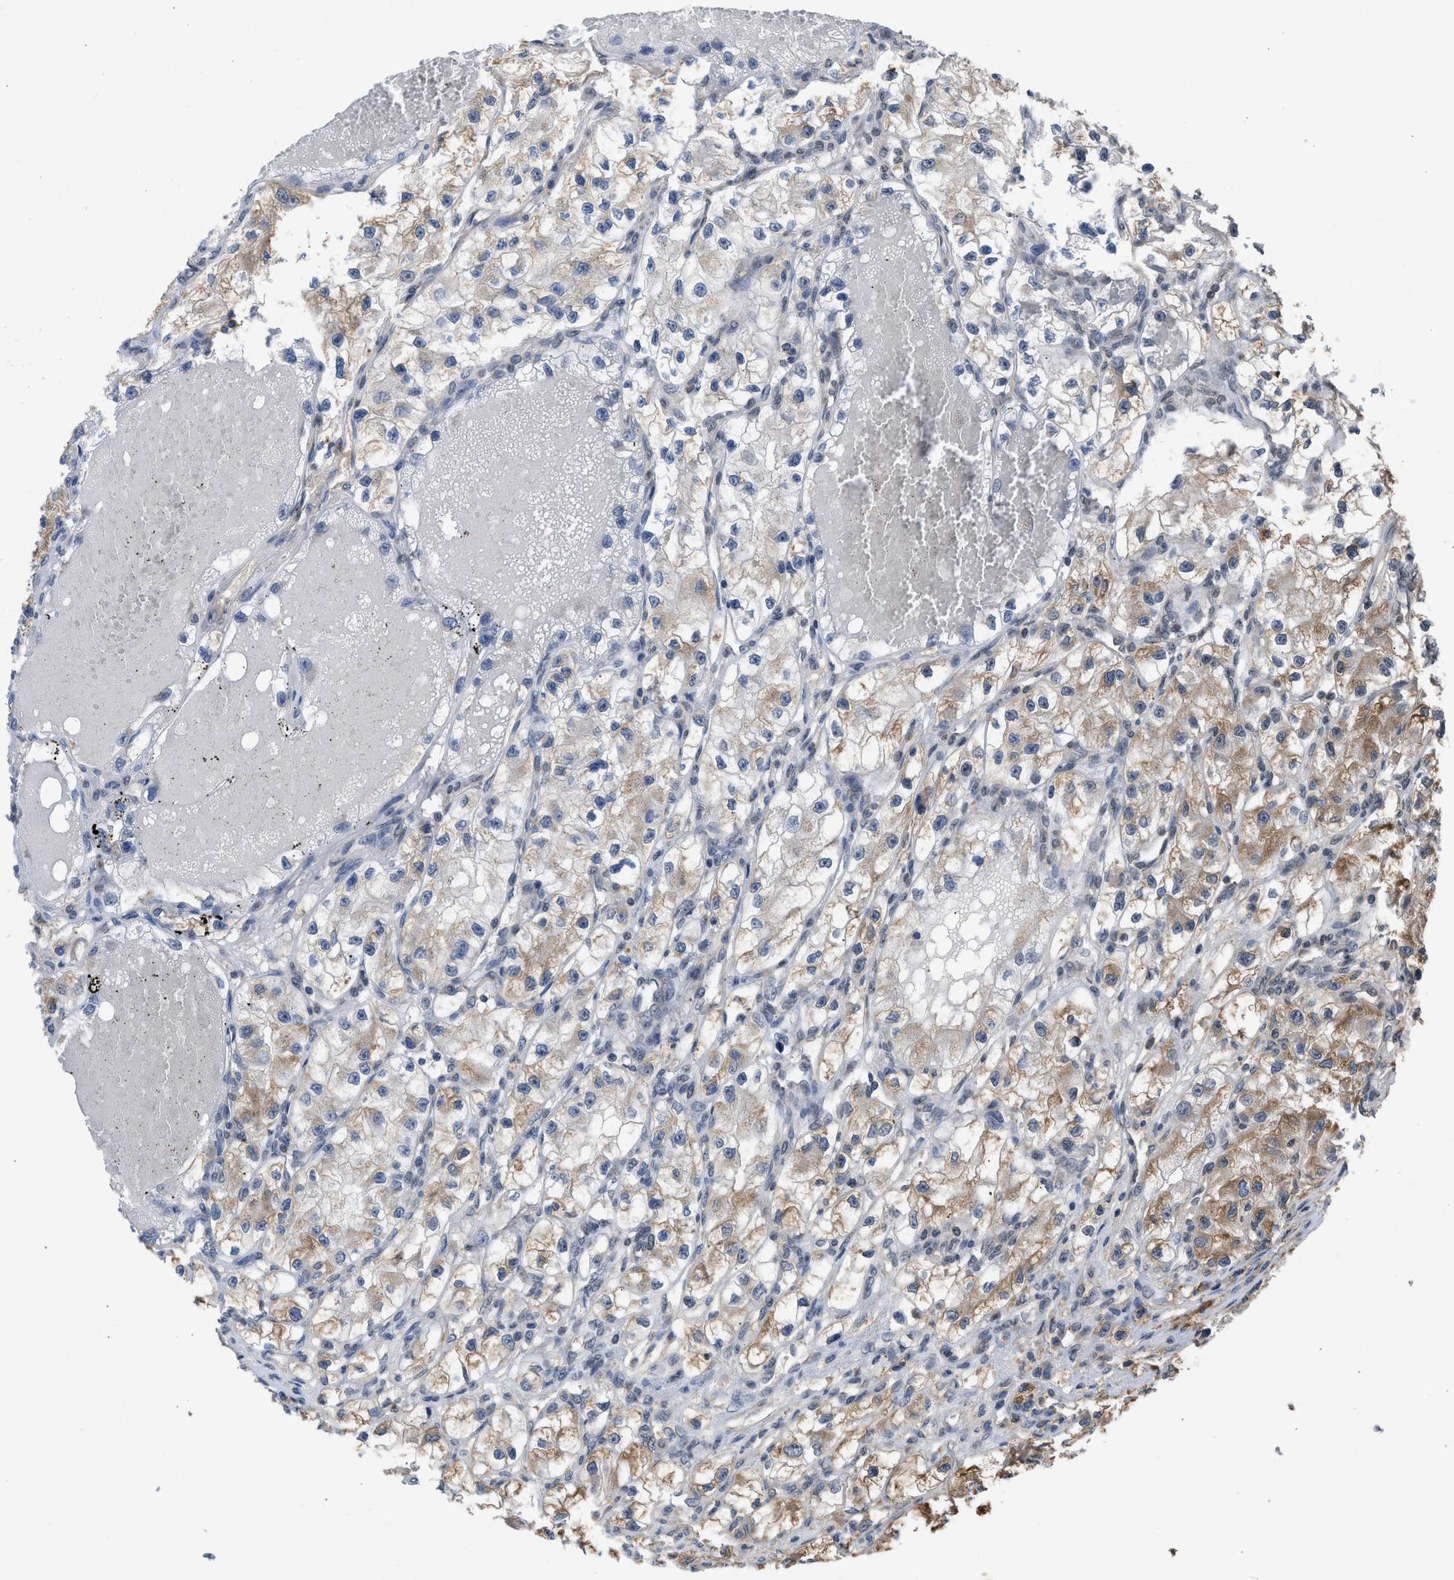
{"staining": {"intensity": "moderate", "quantity": "<25%", "location": "cytoplasmic/membranous"}, "tissue": "renal cancer", "cell_type": "Tumor cells", "image_type": "cancer", "snomed": [{"axis": "morphology", "description": "Adenocarcinoma, NOS"}, {"axis": "topography", "description": "Kidney"}], "caption": "High-power microscopy captured an immunohistochemistry micrograph of adenocarcinoma (renal), revealing moderate cytoplasmic/membranous staining in about <25% of tumor cells. (DAB IHC with brightfield microscopy, high magnification).", "gene": "TERF2IP", "patient": {"sex": "female", "age": 57}}